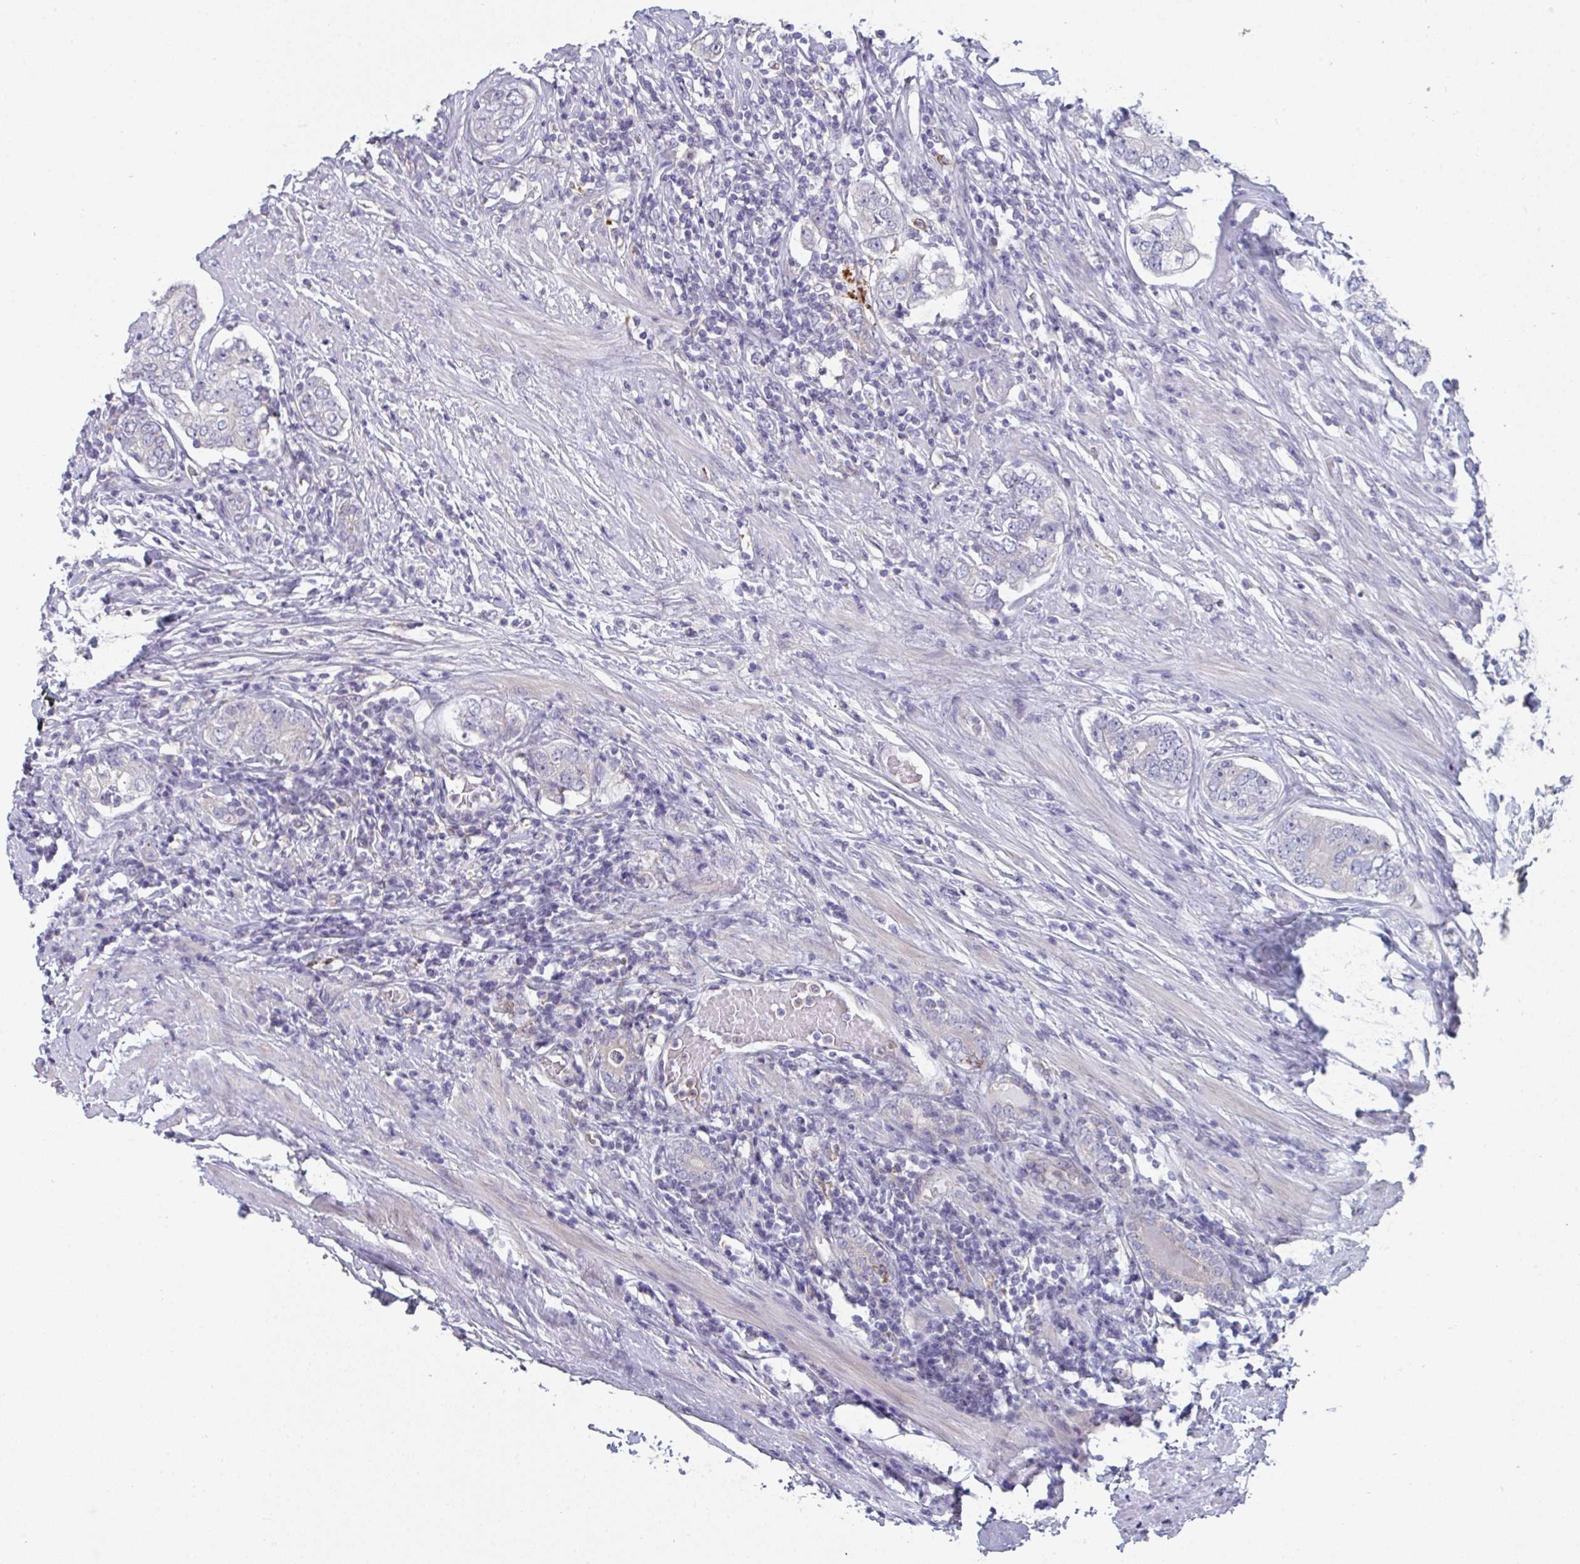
{"staining": {"intensity": "negative", "quantity": "none", "location": "none"}, "tissue": "prostate cancer", "cell_type": "Tumor cells", "image_type": "cancer", "snomed": [{"axis": "morphology", "description": "Adenocarcinoma, High grade"}, {"axis": "topography", "description": "Prostate"}], "caption": "Immunohistochemical staining of human prostate cancer (high-grade adenocarcinoma) reveals no significant expression in tumor cells.", "gene": "PTPRD", "patient": {"sex": "male", "age": 60}}